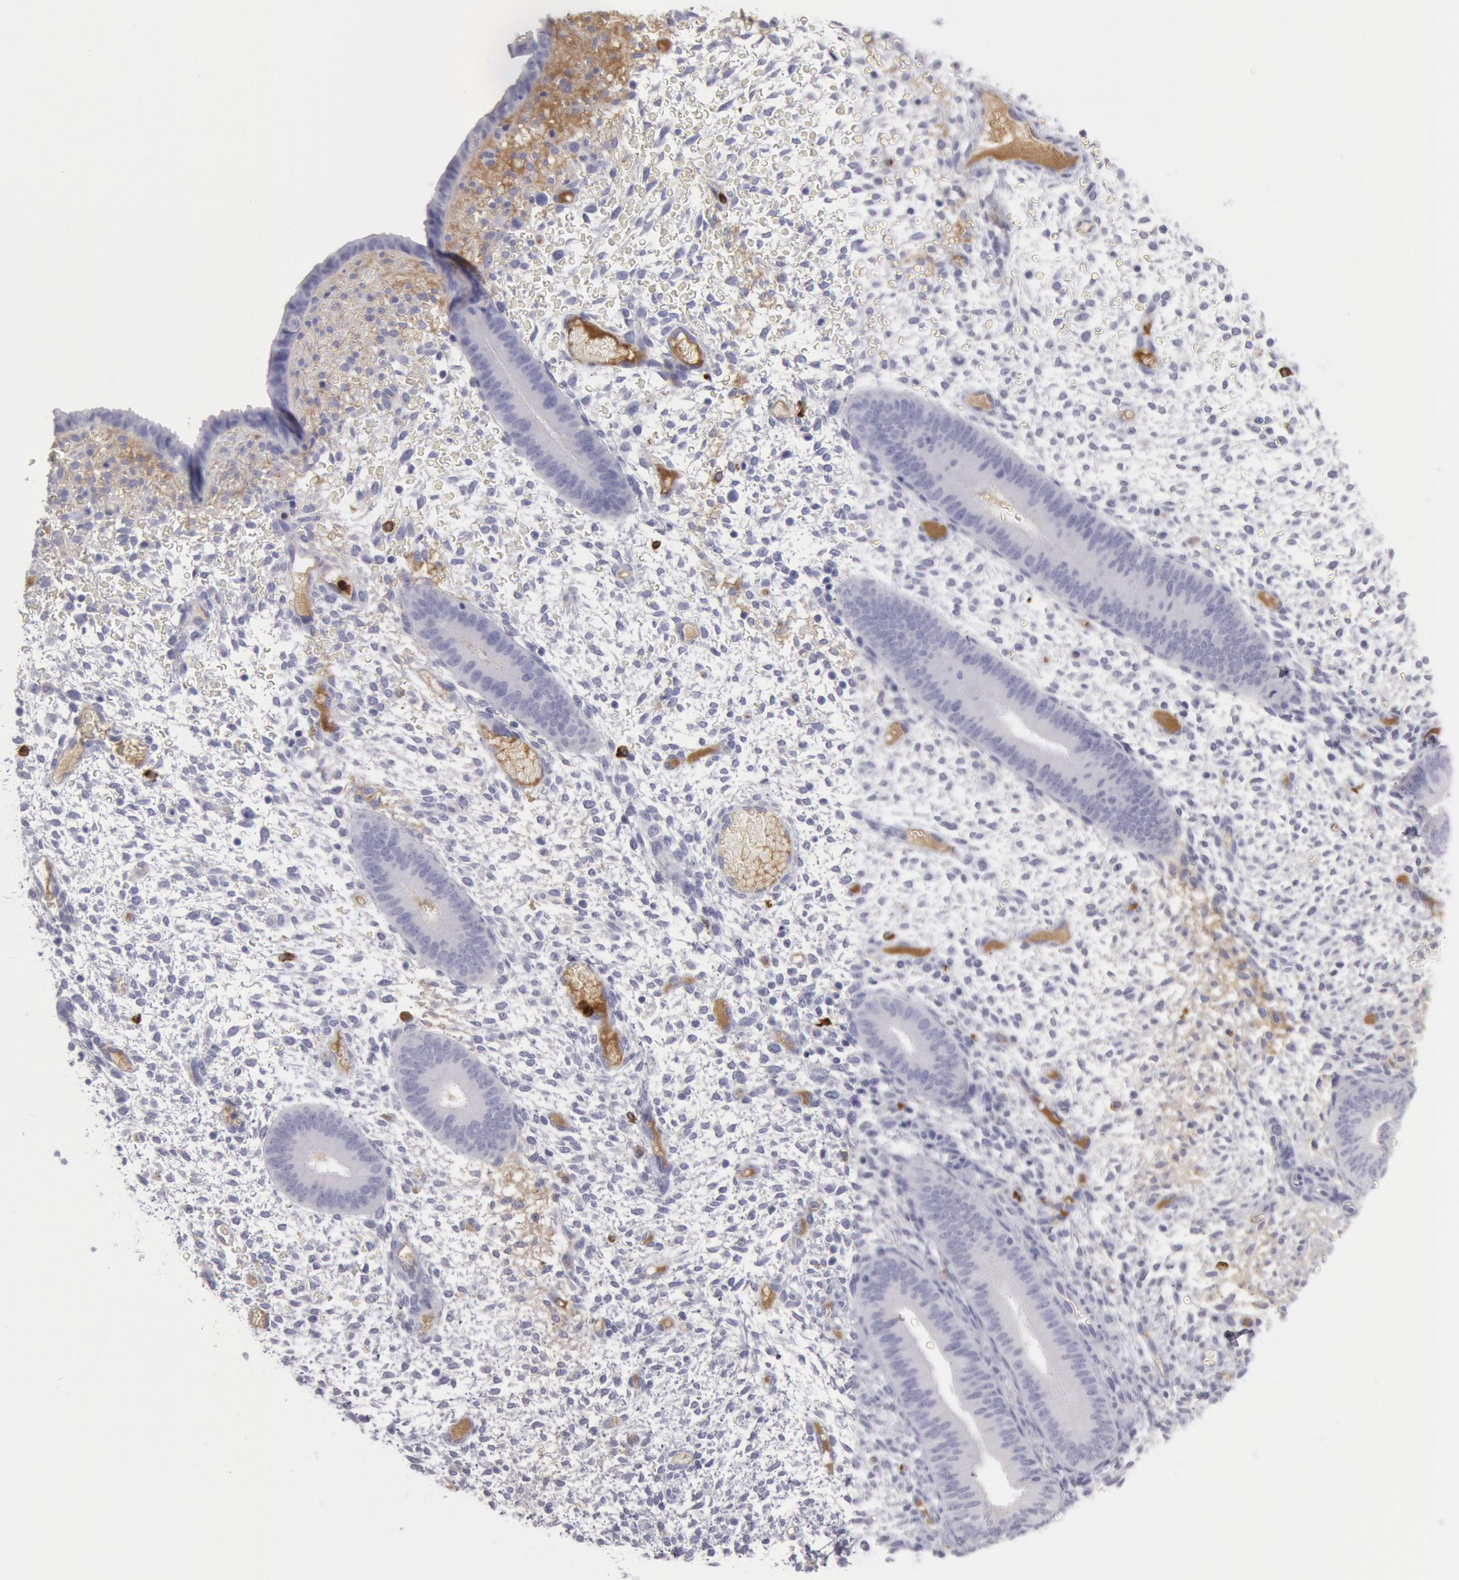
{"staining": {"intensity": "negative", "quantity": "none", "location": "none"}, "tissue": "endometrium", "cell_type": "Cells in endometrial stroma", "image_type": "normal", "snomed": [{"axis": "morphology", "description": "Normal tissue, NOS"}, {"axis": "topography", "description": "Endometrium"}], "caption": "This is an immunohistochemistry (IHC) image of normal human endometrium. There is no staining in cells in endometrial stroma.", "gene": "FCN1", "patient": {"sex": "female", "age": 42}}